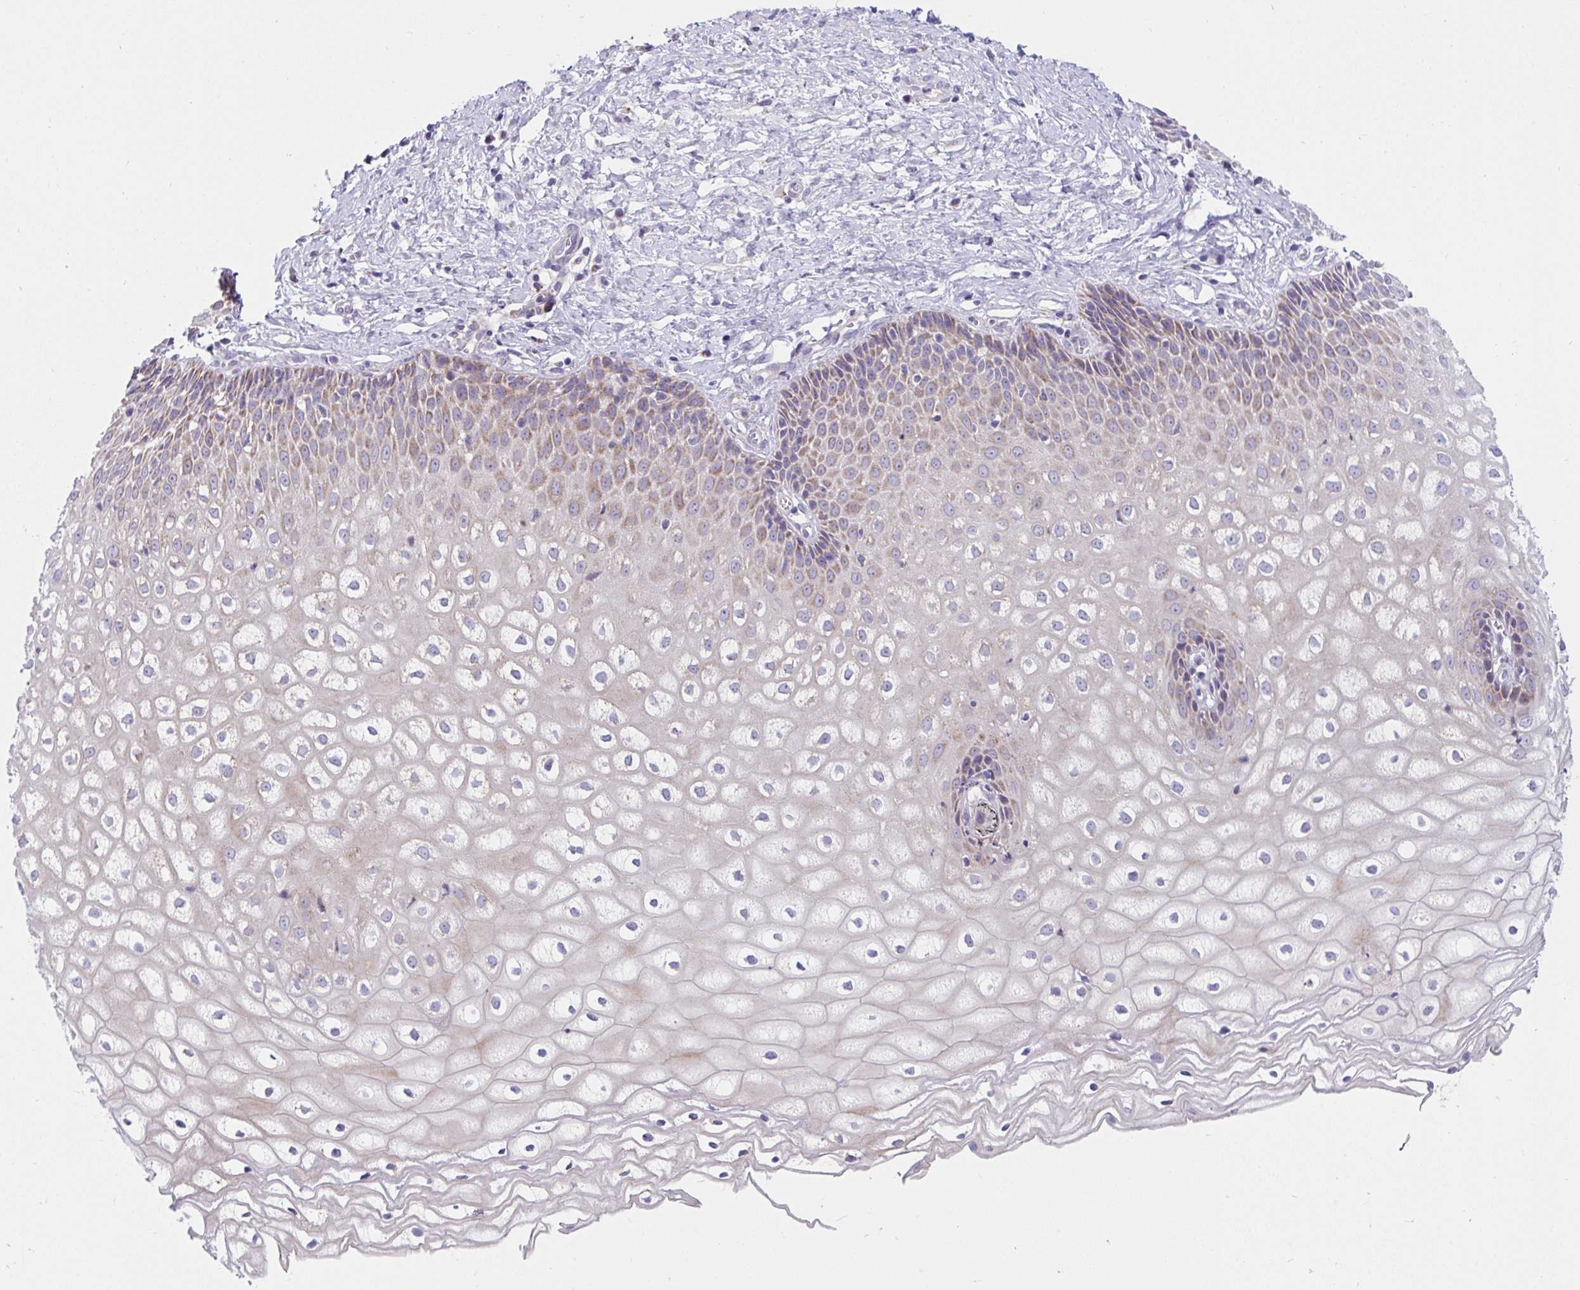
{"staining": {"intensity": "weak", "quantity": "25%-75%", "location": "cytoplasmic/membranous"}, "tissue": "cervix", "cell_type": "Glandular cells", "image_type": "normal", "snomed": [{"axis": "morphology", "description": "Normal tissue, NOS"}, {"axis": "topography", "description": "Cervix"}], "caption": "Immunohistochemistry (IHC) (DAB (3,3'-diaminobenzidine)) staining of benign cervix shows weak cytoplasmic/membranous protein positivity in about 25%-75% of glandular cells.", "gene": "DTX3", "patient": {"sex": "female", "age": 36}}